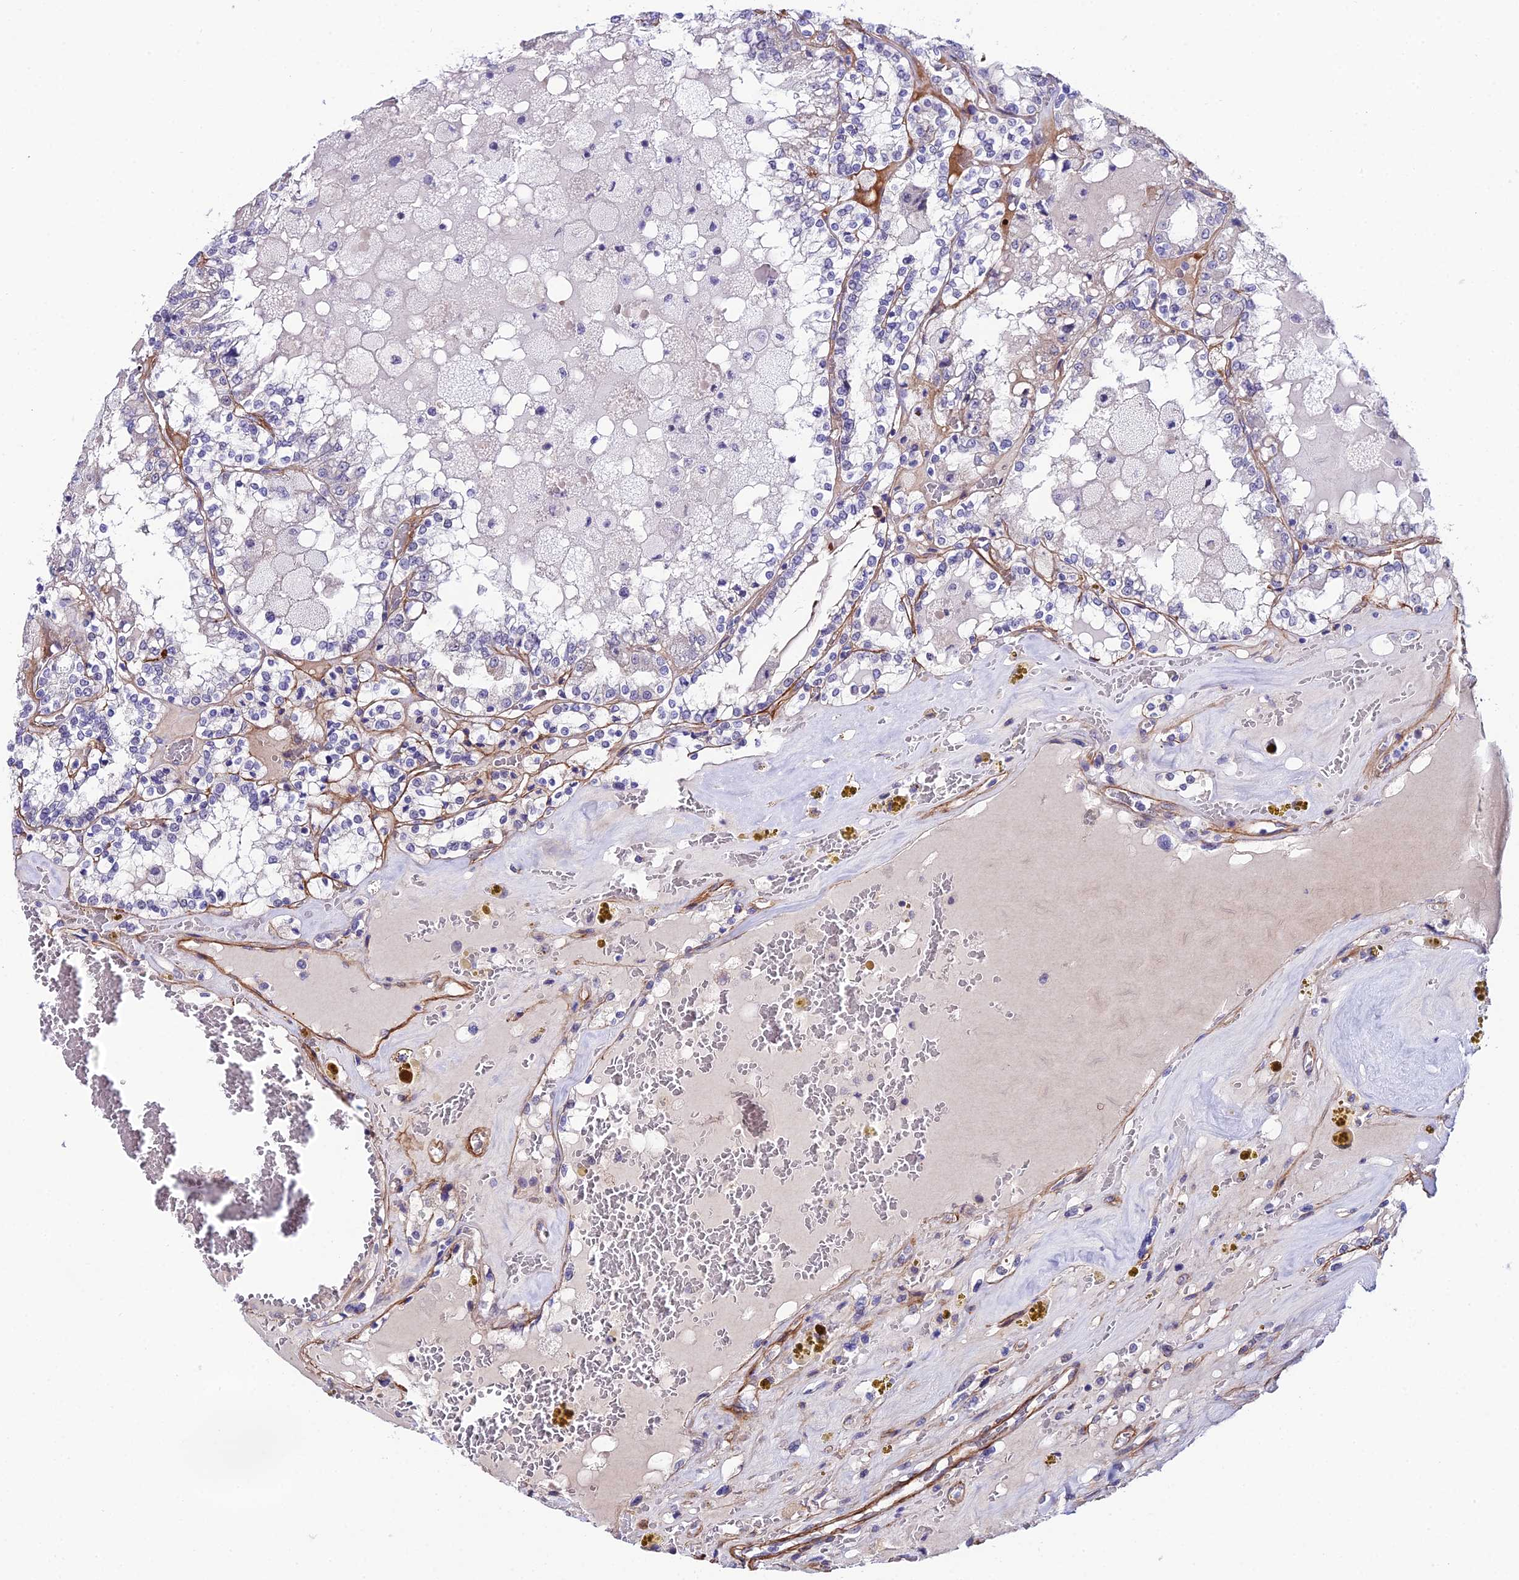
{"staining": {"intensity": "negative", "quantity": "none", "location": "none"}, "tissue": "renal cancer", "cell_type": "Tumor cells", "image_type": "cancer", "snomed": [{"axis": "morphology", "description": "Adenocarcinoma, NOS"}, {"axis": "topography", "description": "Kidney"}], "caption": "IHC photomicrograph of renal adenocarcinoma stained for a protein (brown), which exhibits no positivity in tumor cells.", "gene": "SYT15", "patient": {"sex": "female", "age": 56}}